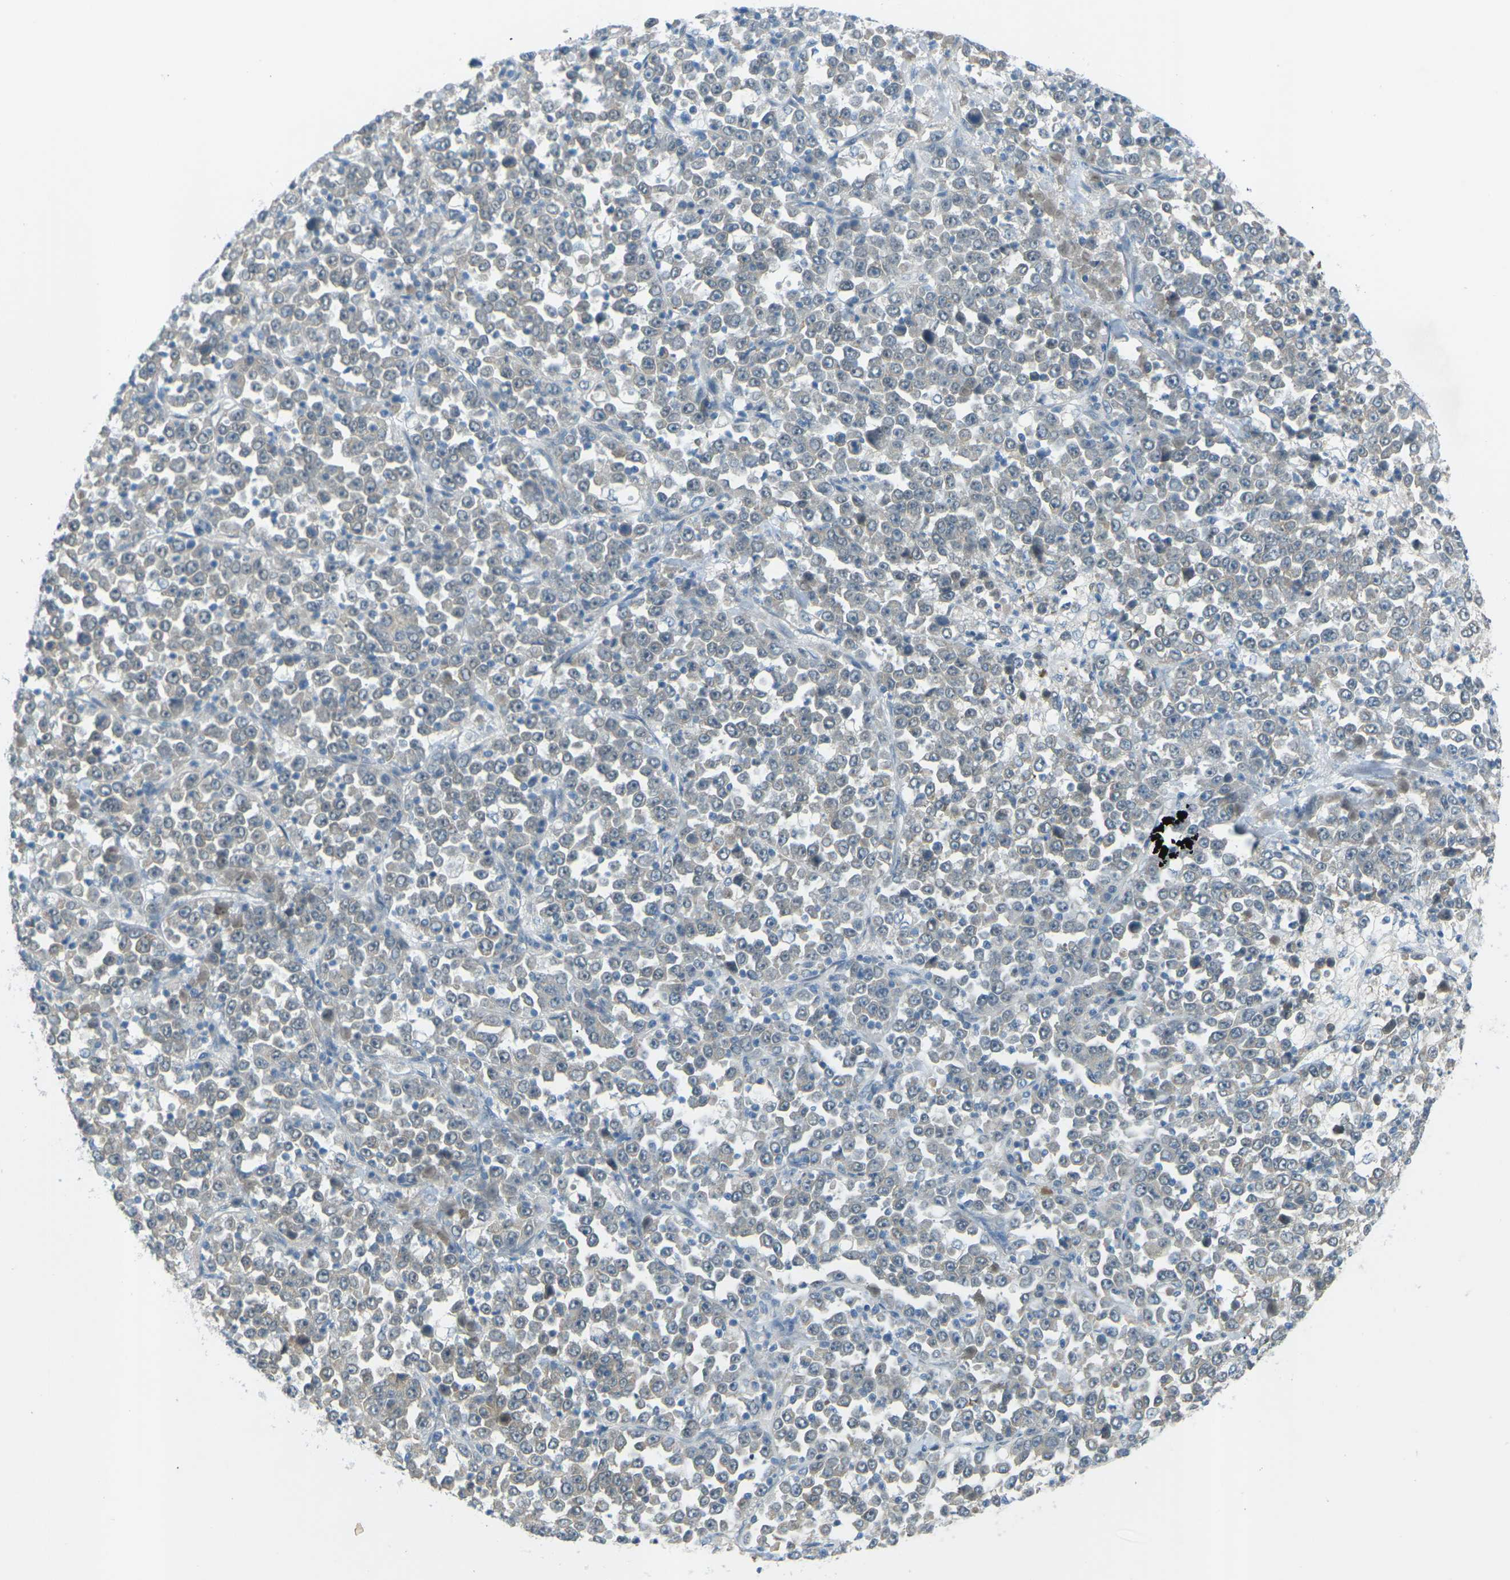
{"staining": {"intensity": "negative", "quantity": "none", "location": "none"}, "tissue": "stomach cancer", "cell_type": "Tumor cells", "image_type": "cancer", "snomed": [{"axis": "morphology", "description": "Normal tissue, NOS"}, {"axis": "morphology", "description": "Adenocarcinoma, NOS"}, {"axis": "topography", "description": "Stomach, upper"}, {"axis": "topography", "description": "Stomach"}], "caption": "Tumor cells are negative for brown protein staining in stomach cancer. (Stains: DAB immunohistochemistry with hematoxylin counter stain, Microscopy: brightfield microscopy at high magnification).", "gene": "RTN3", "patient": {"sex": "male", "age": 59}}